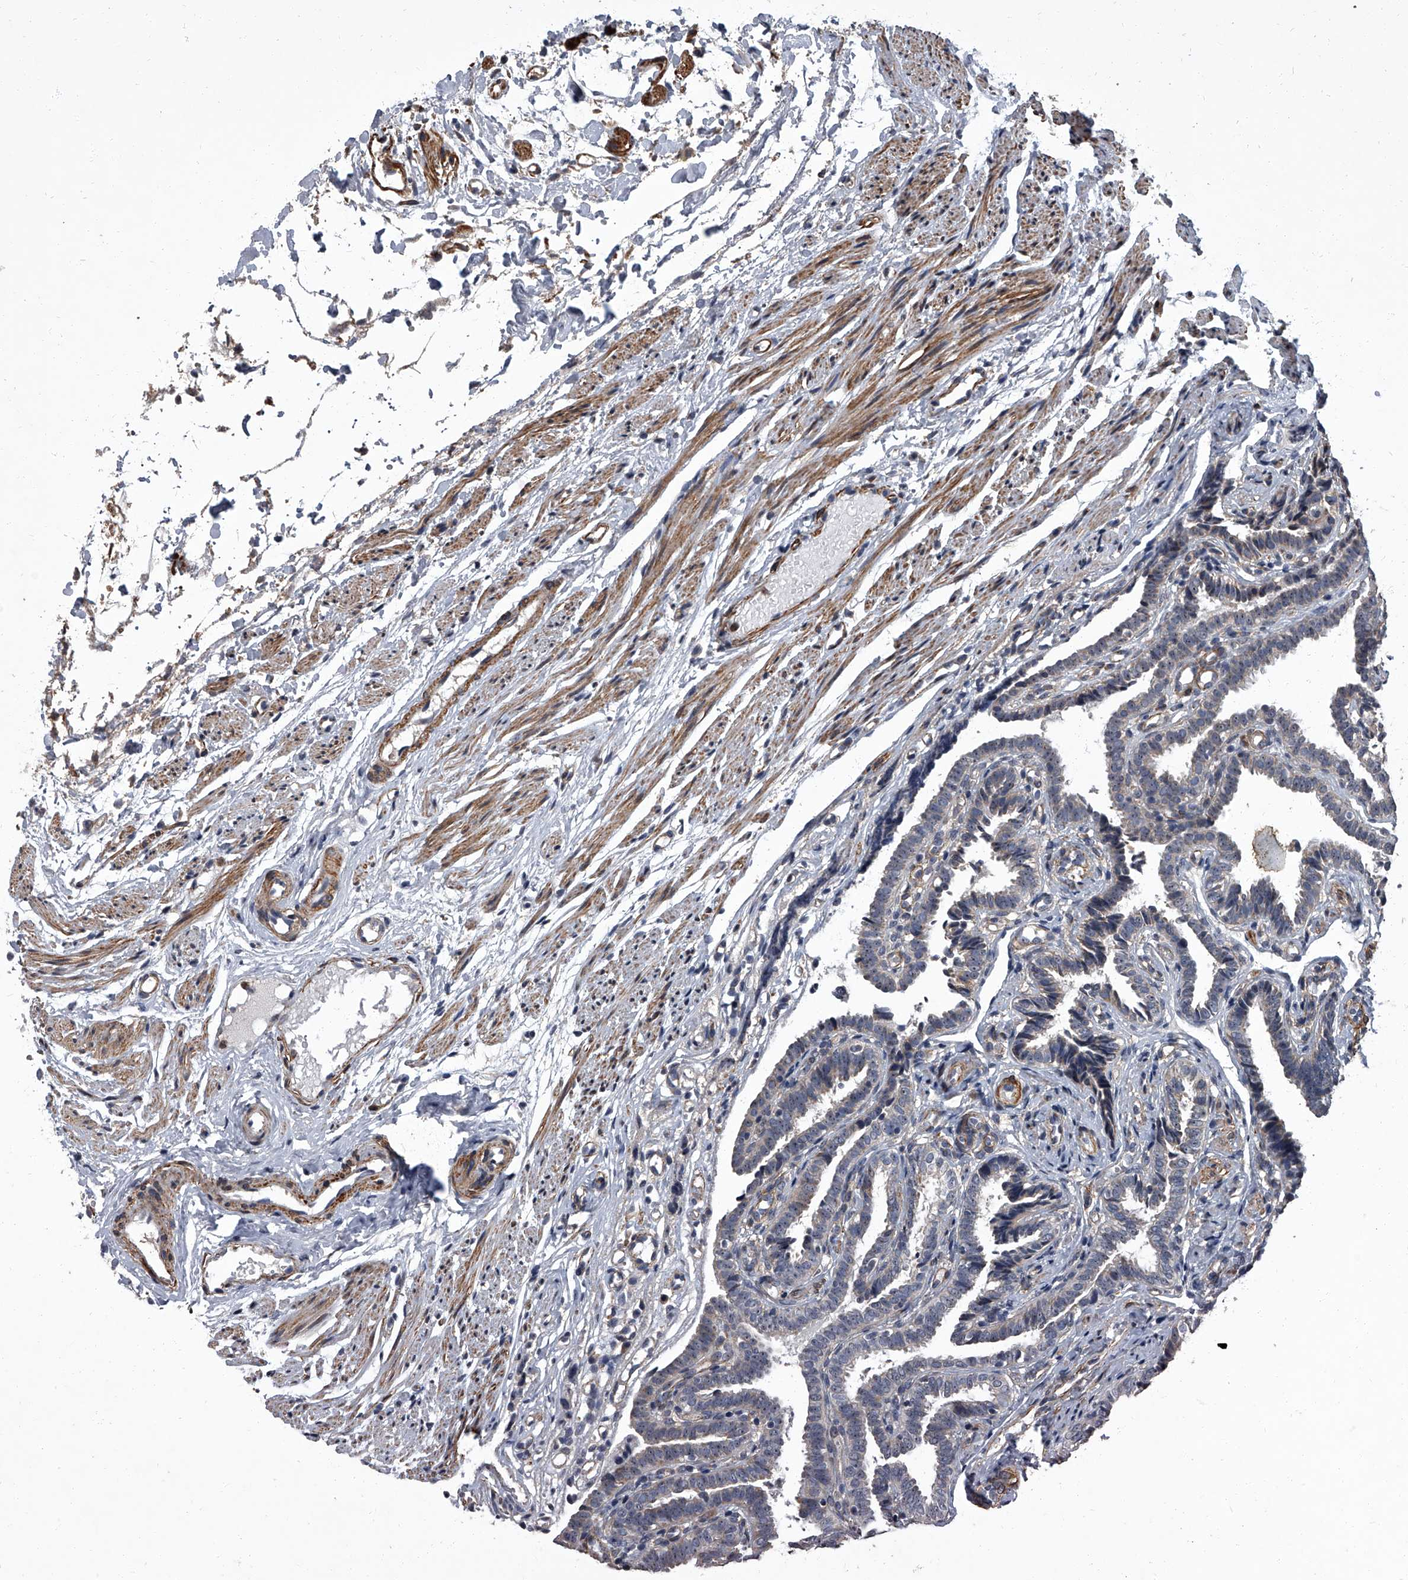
{"staining": {"intensity": "weak", "quantity": "<25%", "location": "cytoplasmic/membranous"}, "tissue": "fallopian tube", "cell_type": "Glandular cells", "image_type": "normal", "snomed": [{"axis": "morphology", "description": "Normal tissue, NOS"}, {"axis": "topography", "description": "Fallopian tube"}], "caption": "A high-resolution micrograph shows IHC staining of unremarkable fallopian tube, which demonstrates no significant staining in glandular cells. (DAB IHC, high magnification).", "gene": "SIRT4", "patient": {"sex": "female", "age": 39}}